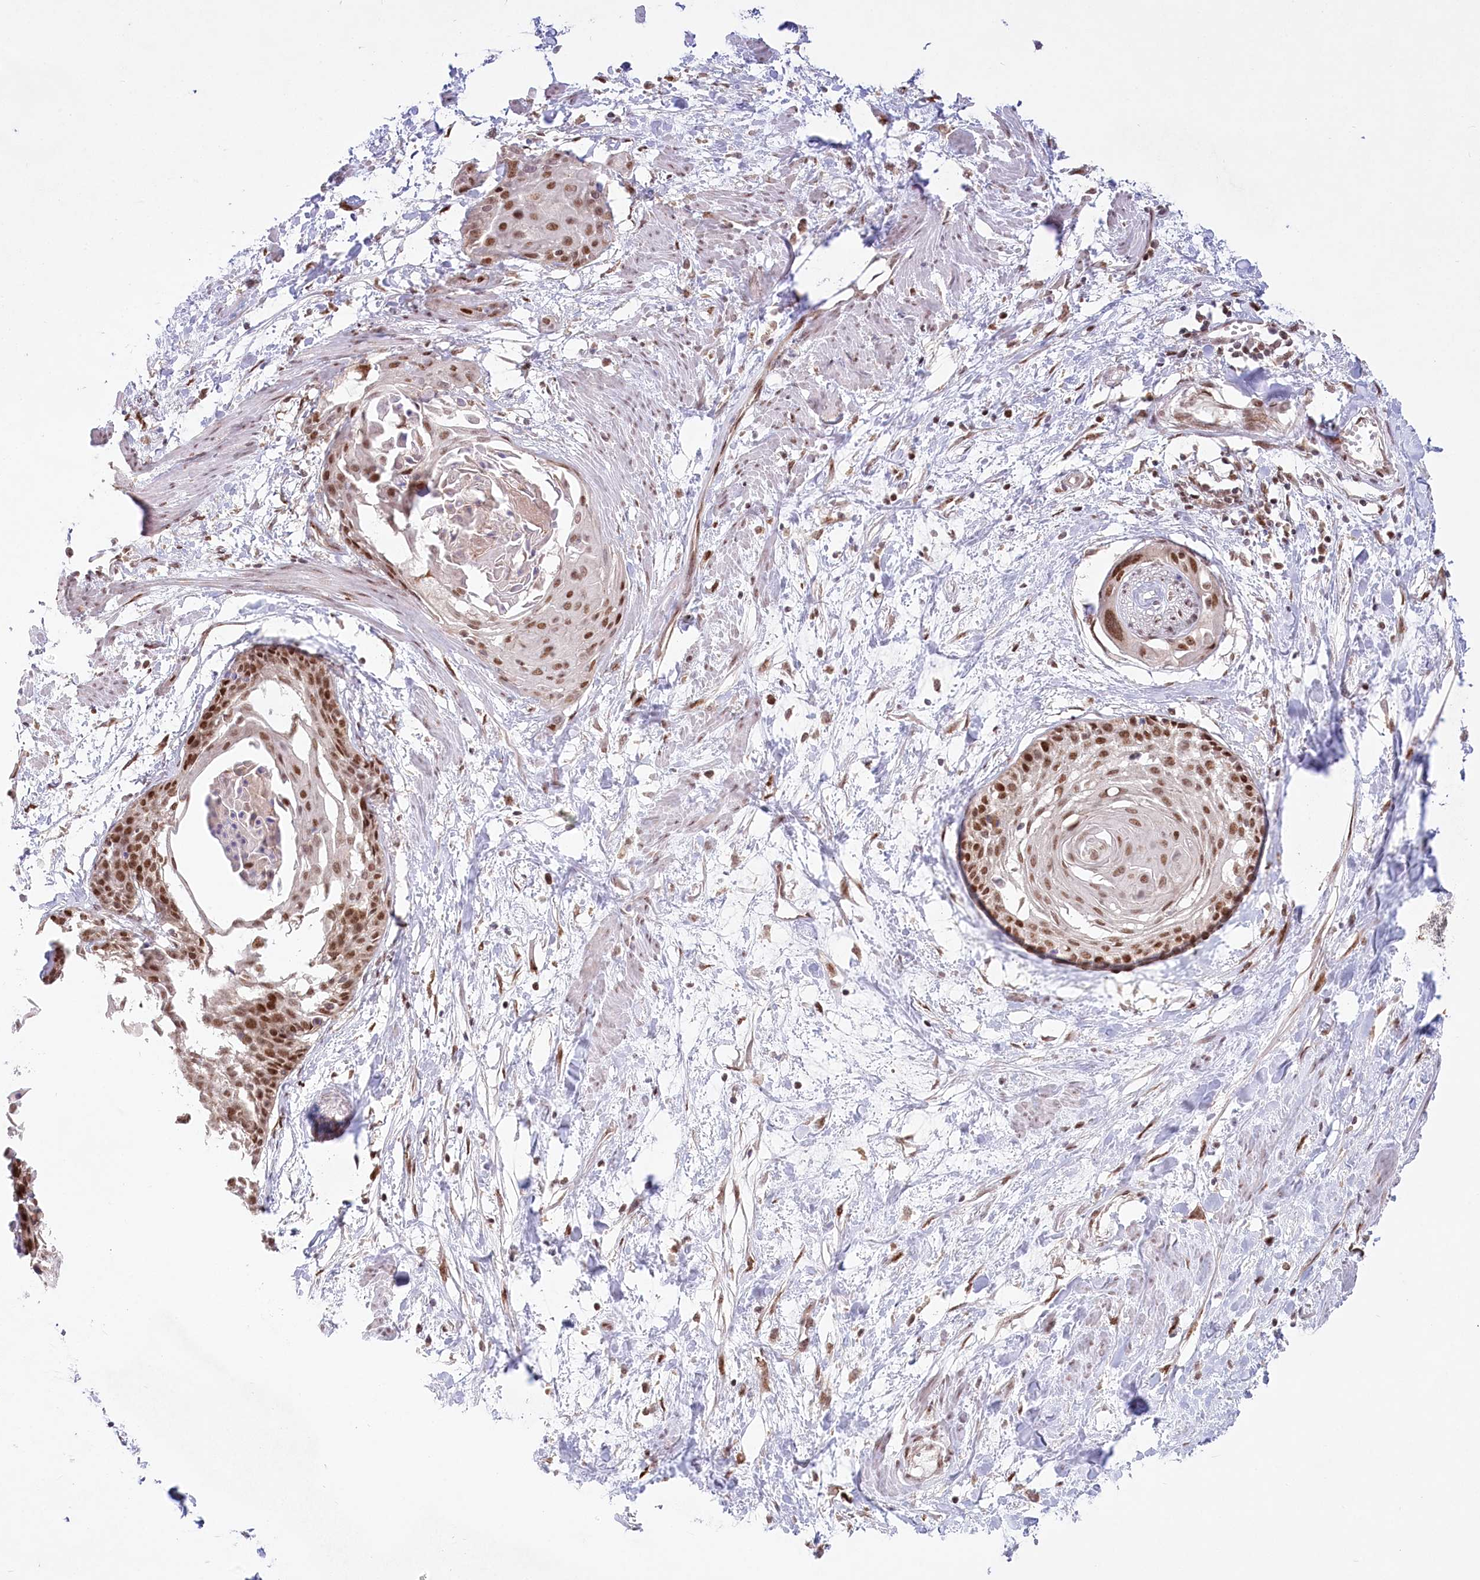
{"staining": {"intensity": "strong", "quantity": ">75%", "location": "nuclear"}, "tissue": "cervical cancer", "cell_type": "Tumor cells", "image_type": "cancer", "snomed": [{"axis": "morphology", "description": "Squamous cell carcinoma, NOS"}, {"axis": "topography", "description": "Cervix"}], "caption": "The photomicrograph exhibits staining of squamous cell carcinoma (cervical), revealing strong nuclear protein staining (brown color) within tumor cells. The protein of interest is shown in brown color, while the nuclei are stained blue.", "gene": "PYURF", "patient": {"sex": "female", "age": 57}}